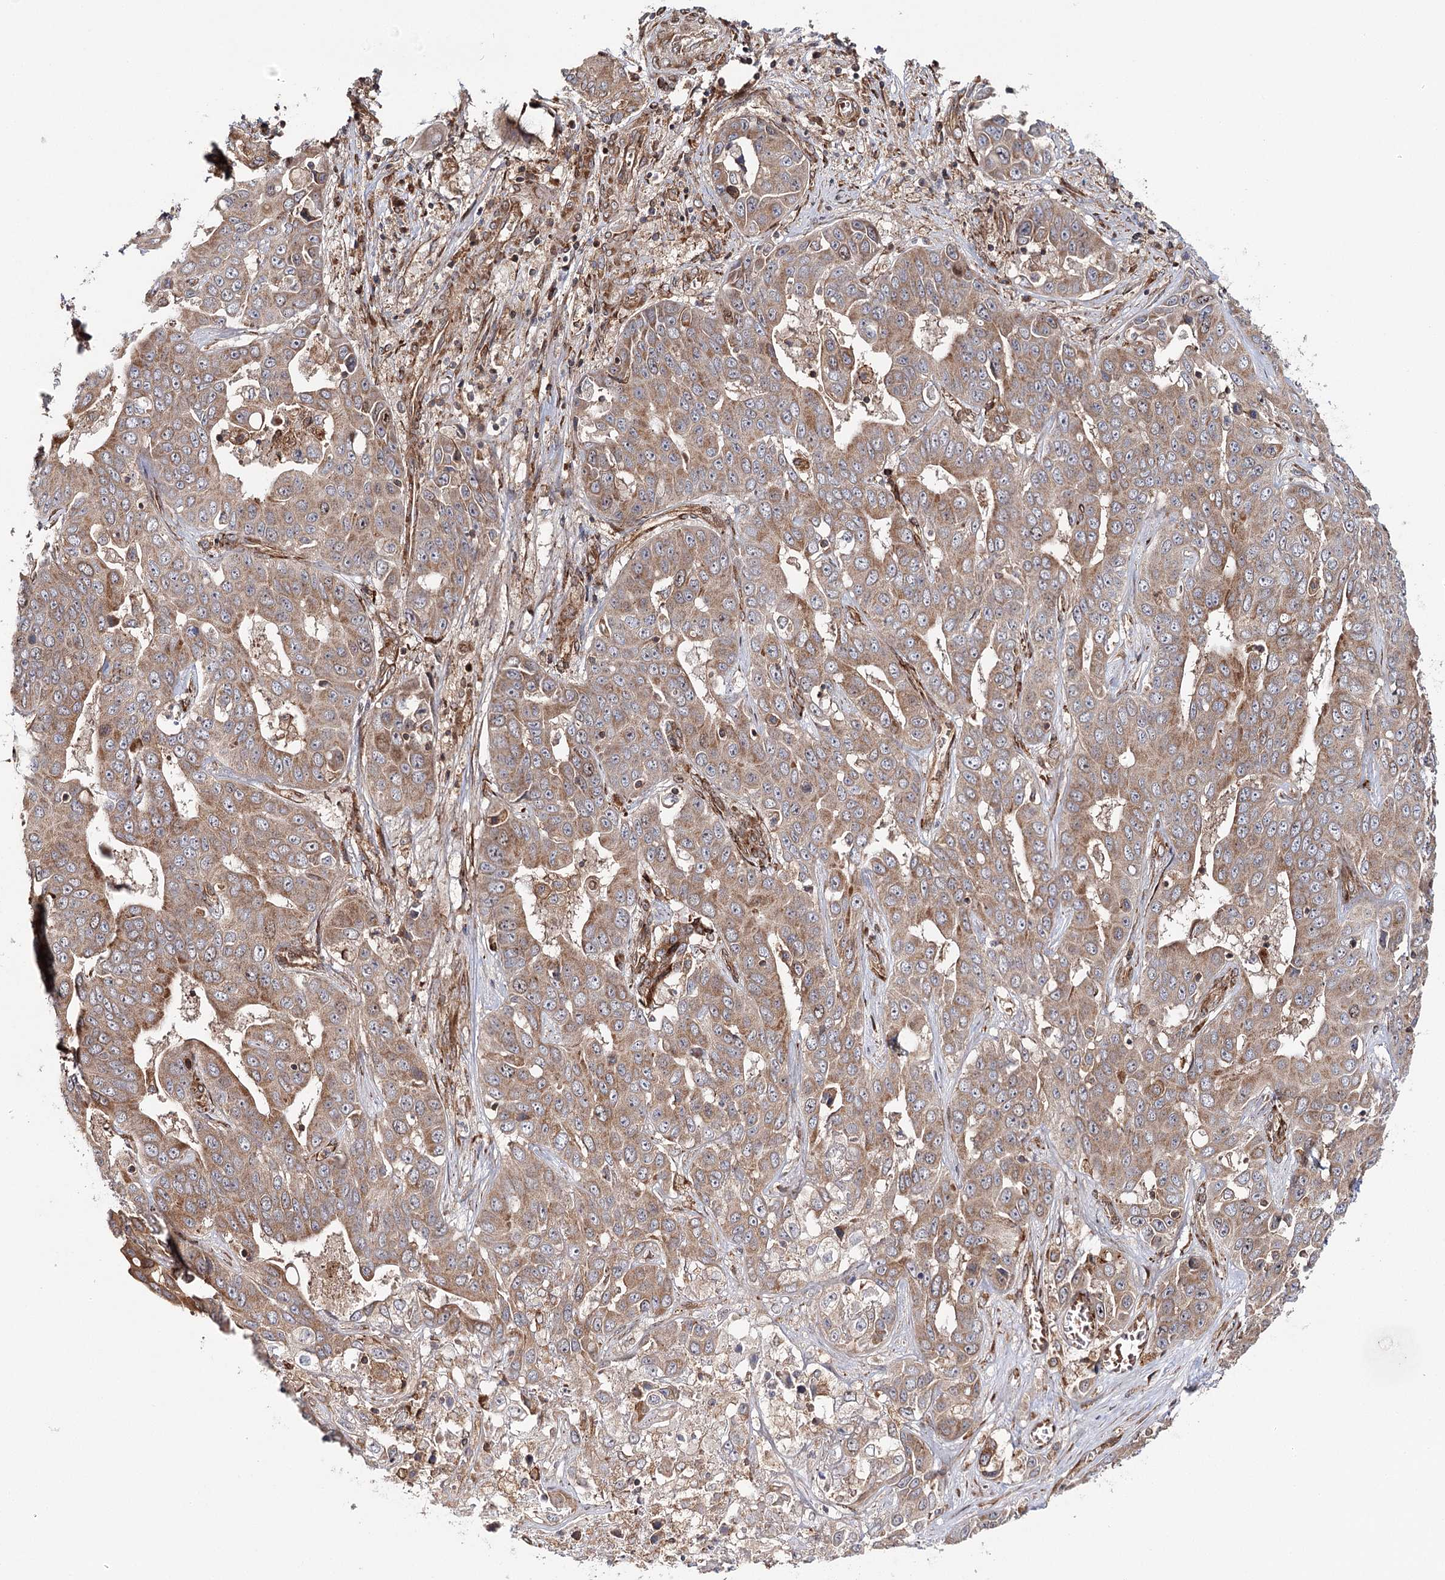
{"staining": {"intensity": "moderate", "quantity": ">75%", "location": "cytoplasmic/membranous"}, "tissue": "liver cancer", "cell_type": "Tumor cells", "image_type": "cancer", "snomed": [{"axis": "morphology", "description": "Cholangiocarcinoma"}, {"axis": "topography", "description": "Liver"}], "caption": "IHC micrograph of neoplastic tissue: liver cancer stained using immunohistochemistry demonstrates medium levels of moderate protein expression localized specifically in the cytoplasmic/membranous of tumor cells, appearing as a cytoplasmic/membranous brown color.", "gene": "MKNK1", "patient": {"sex": "female", "age": 52}}